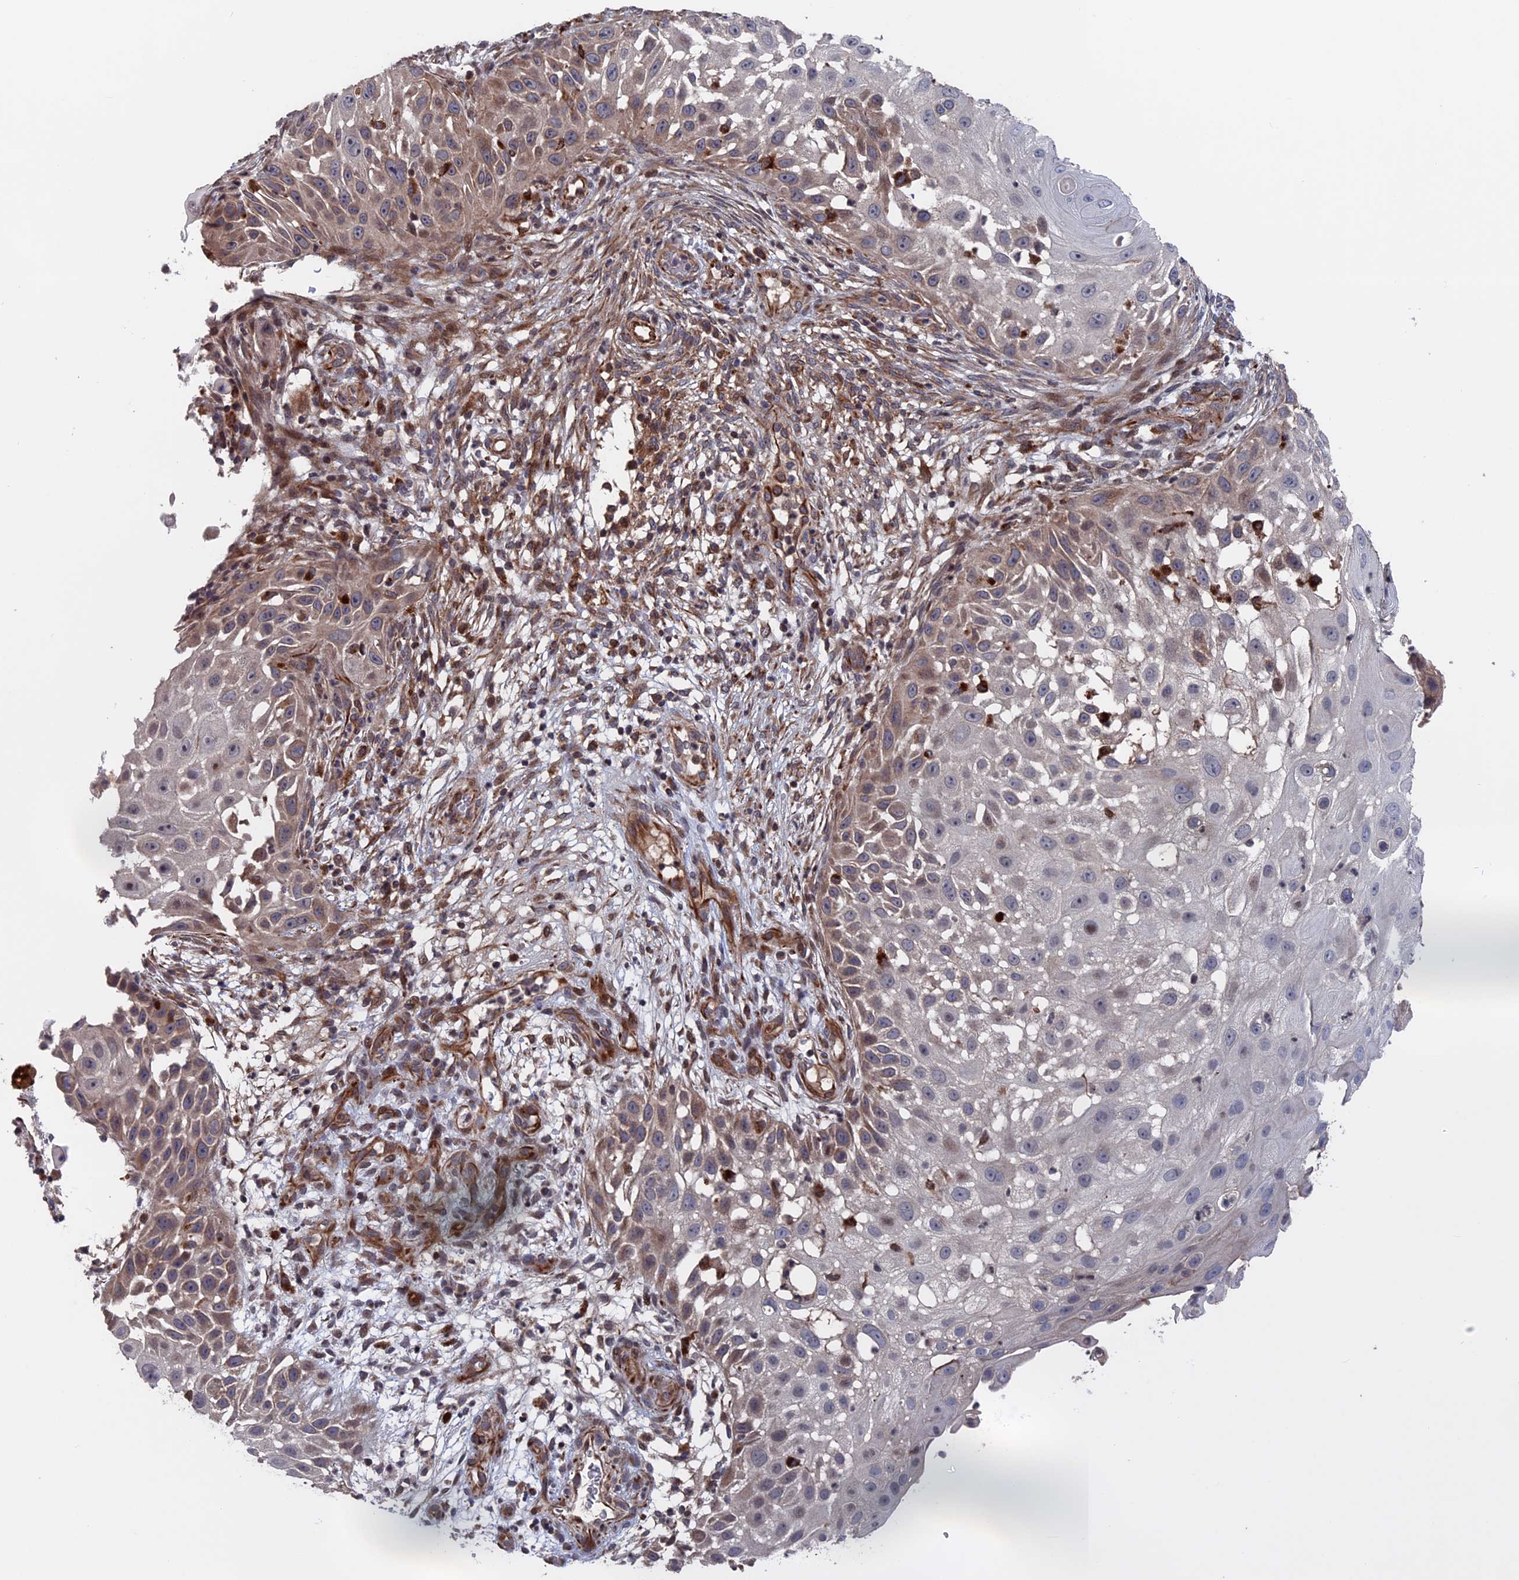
{"staining": {"intensity": "weak", "quantity": "<25%", "location": "cytoplasmic/membranous"}, "tissue": "skin cancer", "cell_type": "Tumor cells", "image_type": "cancer", "snomed": [{"axis": "morphology", "description": "Squamous cell carcinoma, NOS"}, {"axis": "topography", "description": "Skin"}], "caption": "Immunohistochemistry (IHC) micrograph of human skin cancer (squamous cell carcinoma) stained for a protein (brown), which demonstrates no staining in tumor cells.", "gene": "PLA2G15", "patient": {"sex": "female", "age": 44}}